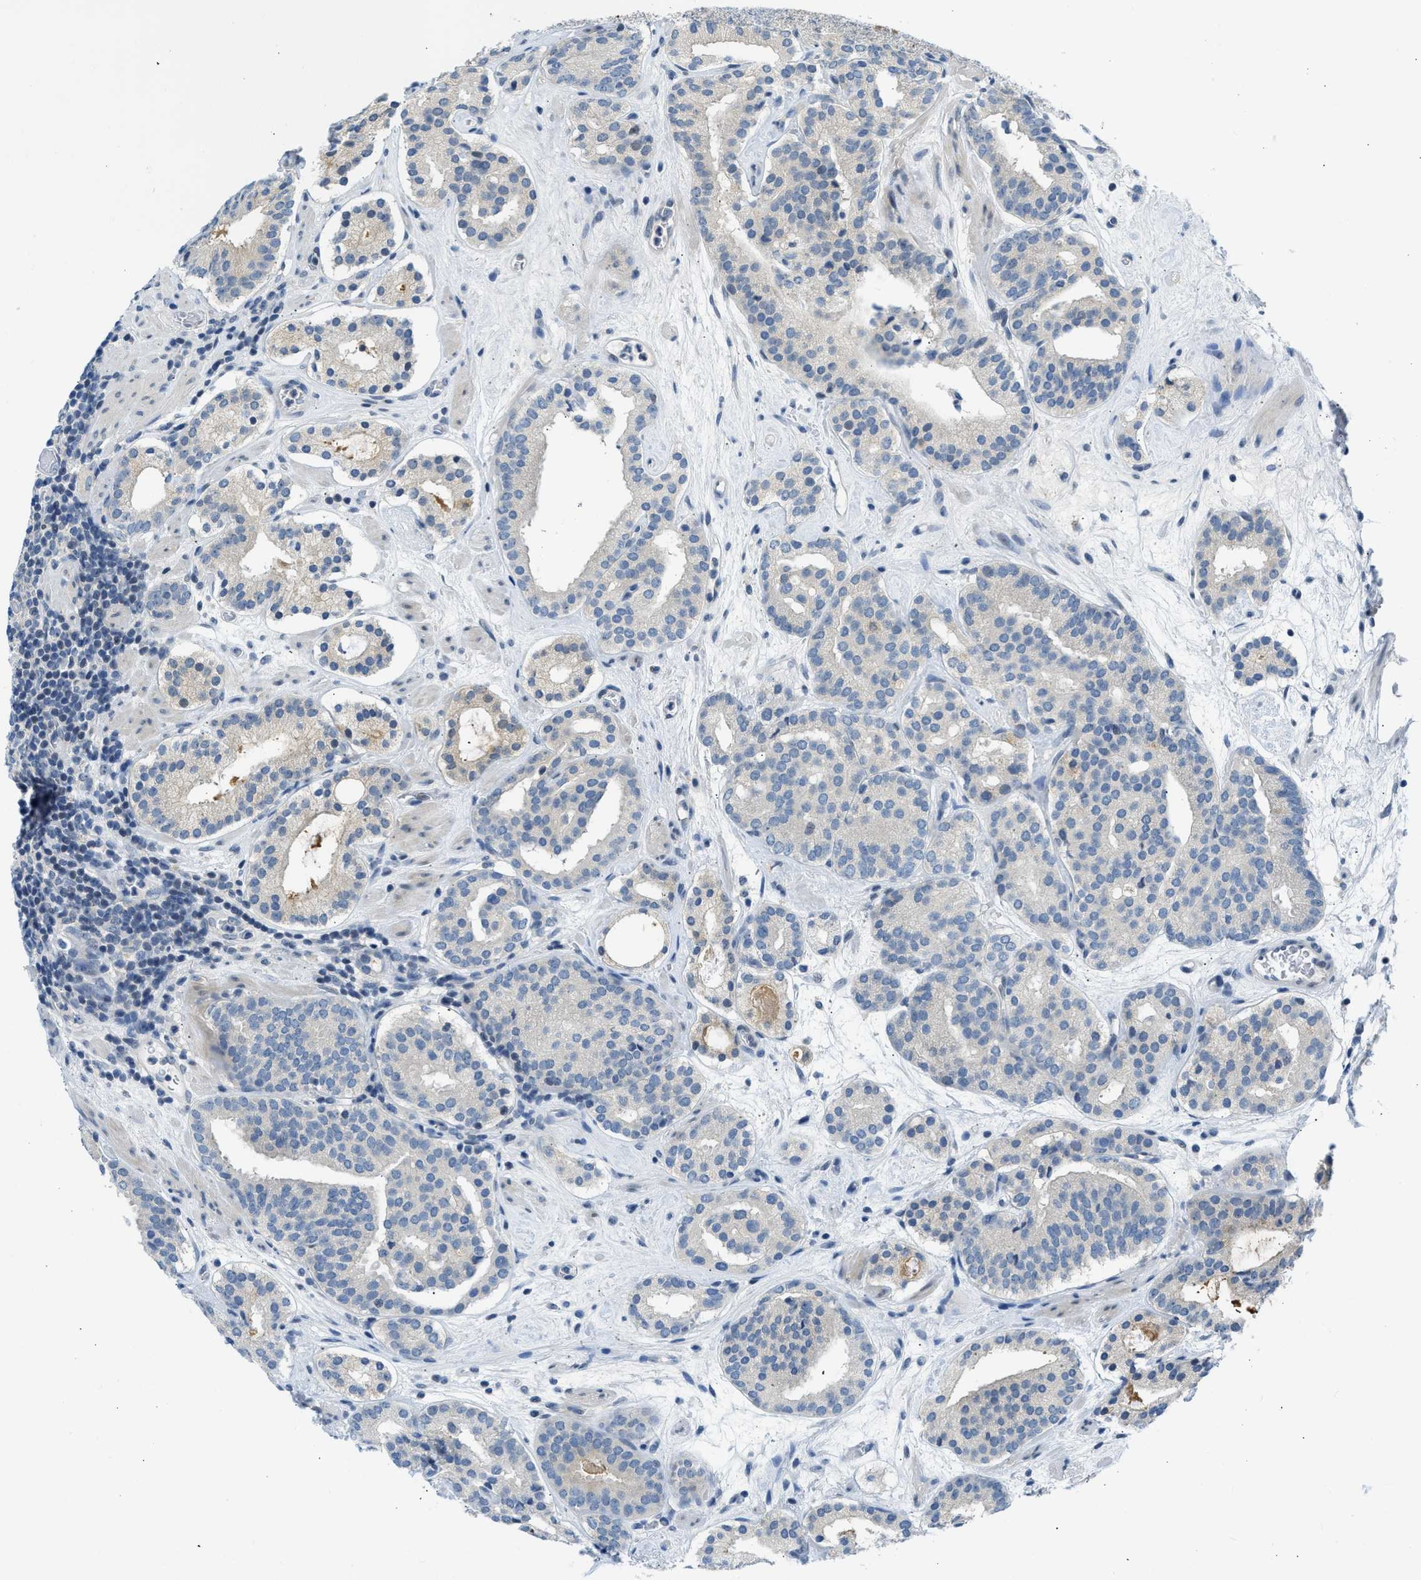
{"staining": {"intensity": "weak", "quantity": "<25%", "location": "cytoplasmic/membranous"}, "tissue": "prostate cancer", "cell_type": "Tumor cells", "image_type": "cancer", "snomed": [{"axis": "morphology", "description": "Adenocarcinoma, Low grade"}, {"axis": "topography", "description": "Prostate"}], "caption": "Protein analysis of low-grade adenocarcinoma (prostate) displays no significant staining in tumor cells.", "gene": "OLIG3", "patient": {"sex": "male", "age": 69}}